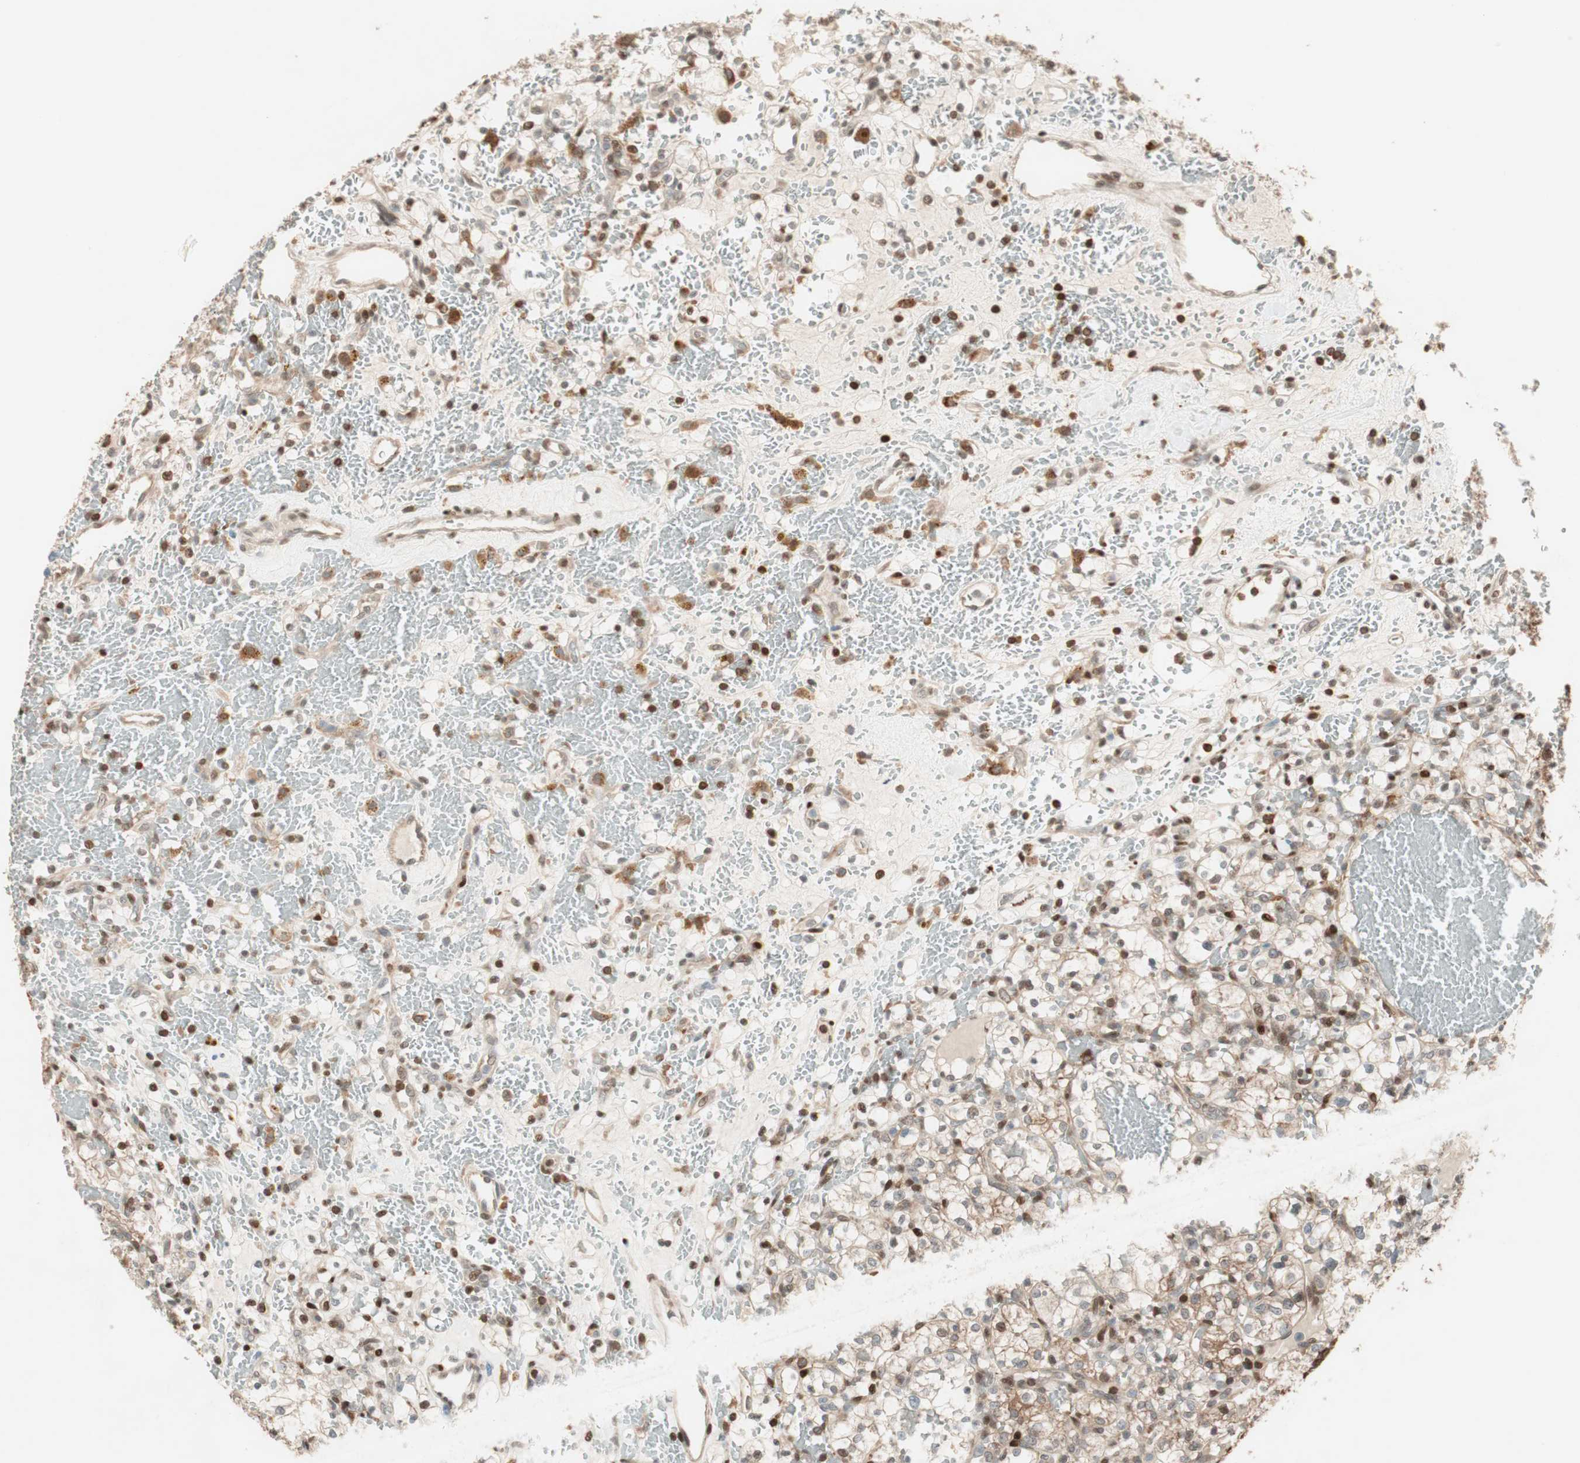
{"staining": {"intensity": "moderate", "quantity": ">75%", "location": "cytoplasmic/membranous,nuclear"}, "tissue": "renal cancer", "cell_type": "Tumor cells", "image_type": "cancer", "snomed": [{"axis": "morphology", "description": "Adenocarcinoma, NOS"}, {"axis": "topography", "description": "Kidney"}], "caption": "Protein staining by immunohistochemistry (IHC) displays moderate cytoplasmic/membranous and nuclear staining in approximately >75% of tumor cells in renal cancer.", "gene": "BIN1", "patient": {"sex": "female", "age": 60}}